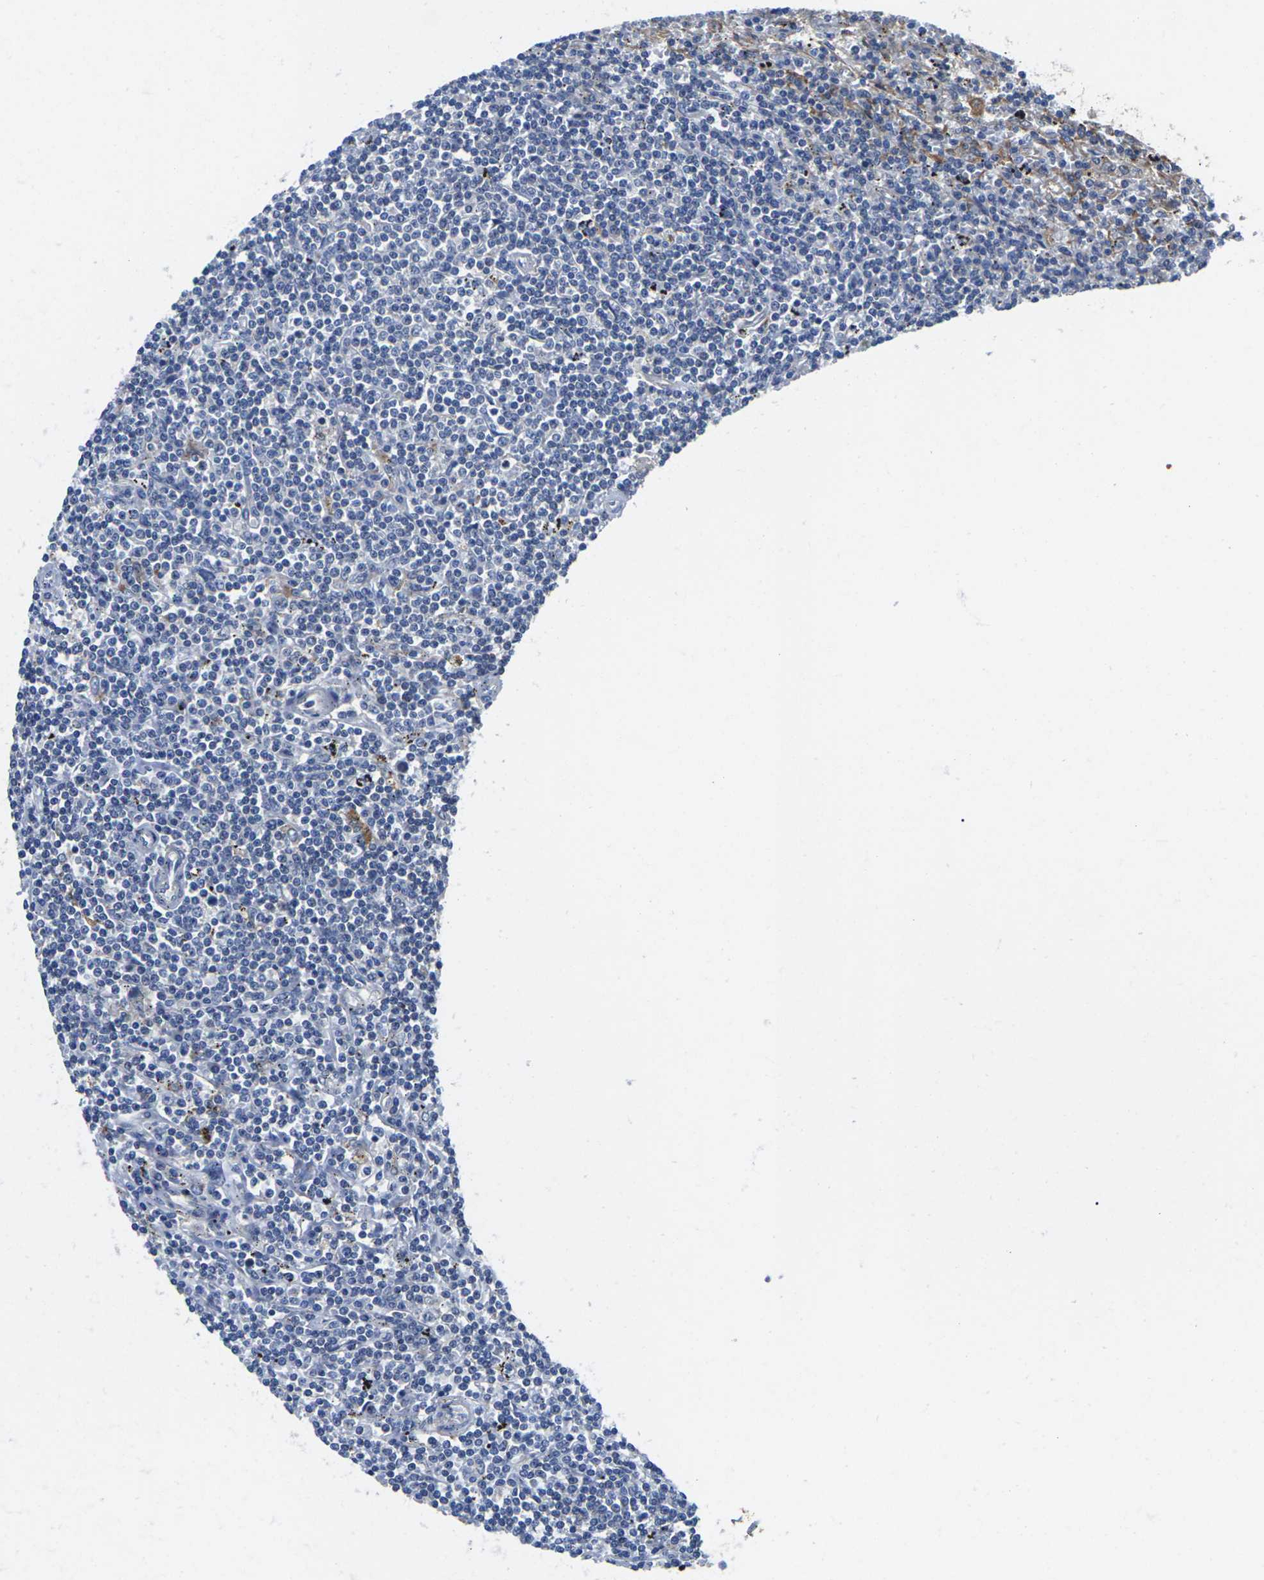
{"staining": {"intensity": "negative", "quantity": "none", "location": "none"}, "tissue": "lymphoma", "cell_type": "Tumor cells", "image_type": "cancer", "snomed": [{"axis": "morphology", "description": "Malignant lymphoma, non-Hodgkin's type, Low grade"}, {"axis": "topography", "description": "Spleen"}], "caption": "DAB (3,3'-diaminobenzidine) immunohistochemical staining of human lymphoma displays no significant positivity in tumor cells. (DAB immunohistochemistry (IHC), high magnification).", "gene": "SCNN1A", "patient": {"sex": "male", "age": 76}}